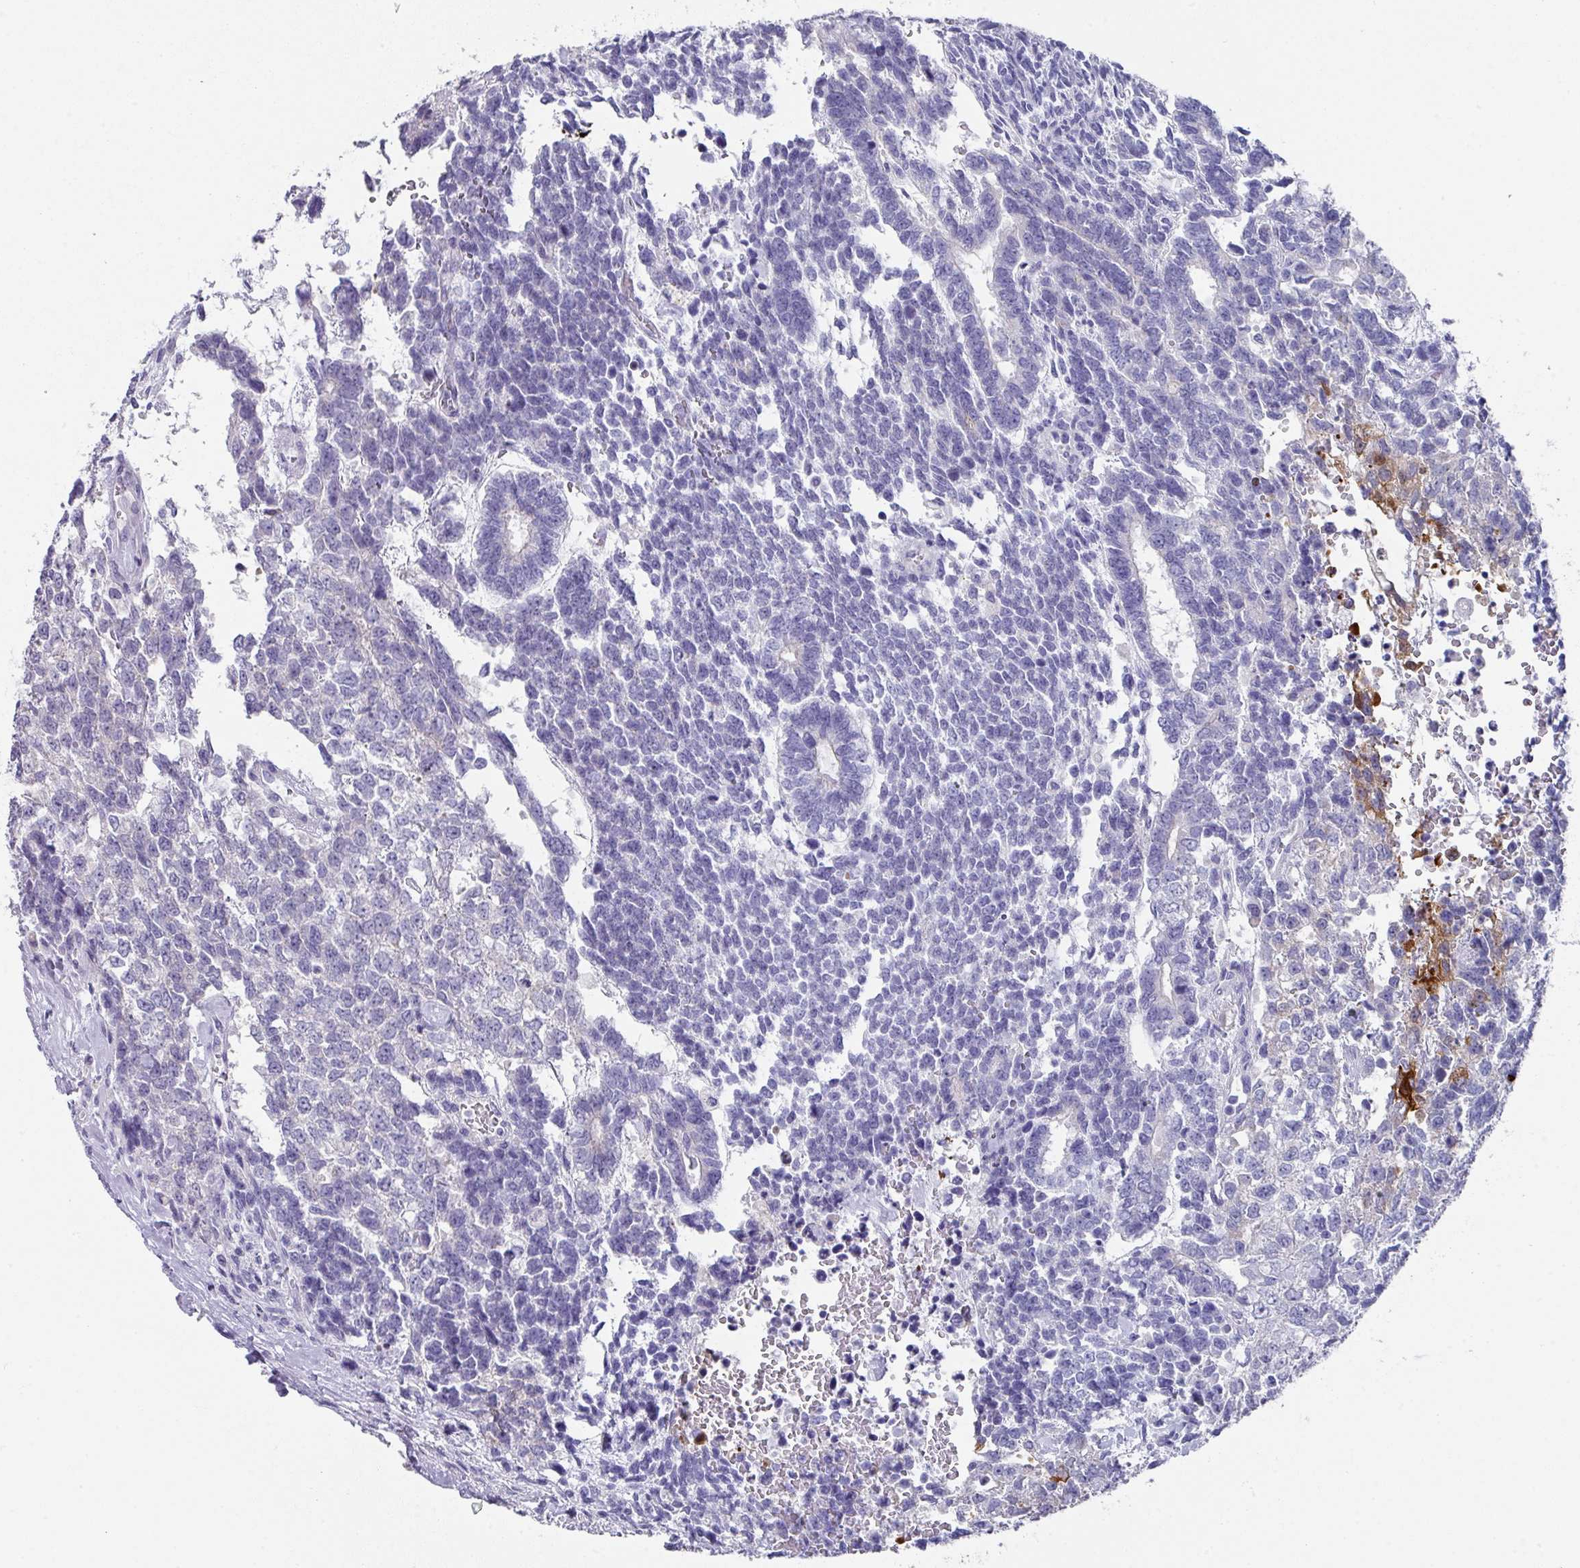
{"staining": {"intensity": "negative", "quantity": "none", "location": "none"}, "tissue": "testis cancer", "cell_type": "Tumor cells", "image_type": "cancer", "snomed": [{"axis": "morphology", "description": "Carcinoma, Embryonal, NOS"}, {"axis": "topography", "description": "Testis"}], "caption": "DAB immunohistochemical staining of human testis cancer shows no significant positivity in tumor cells.", "gene": "PEX10", "patient": {"sex": "male", "age": 23}}